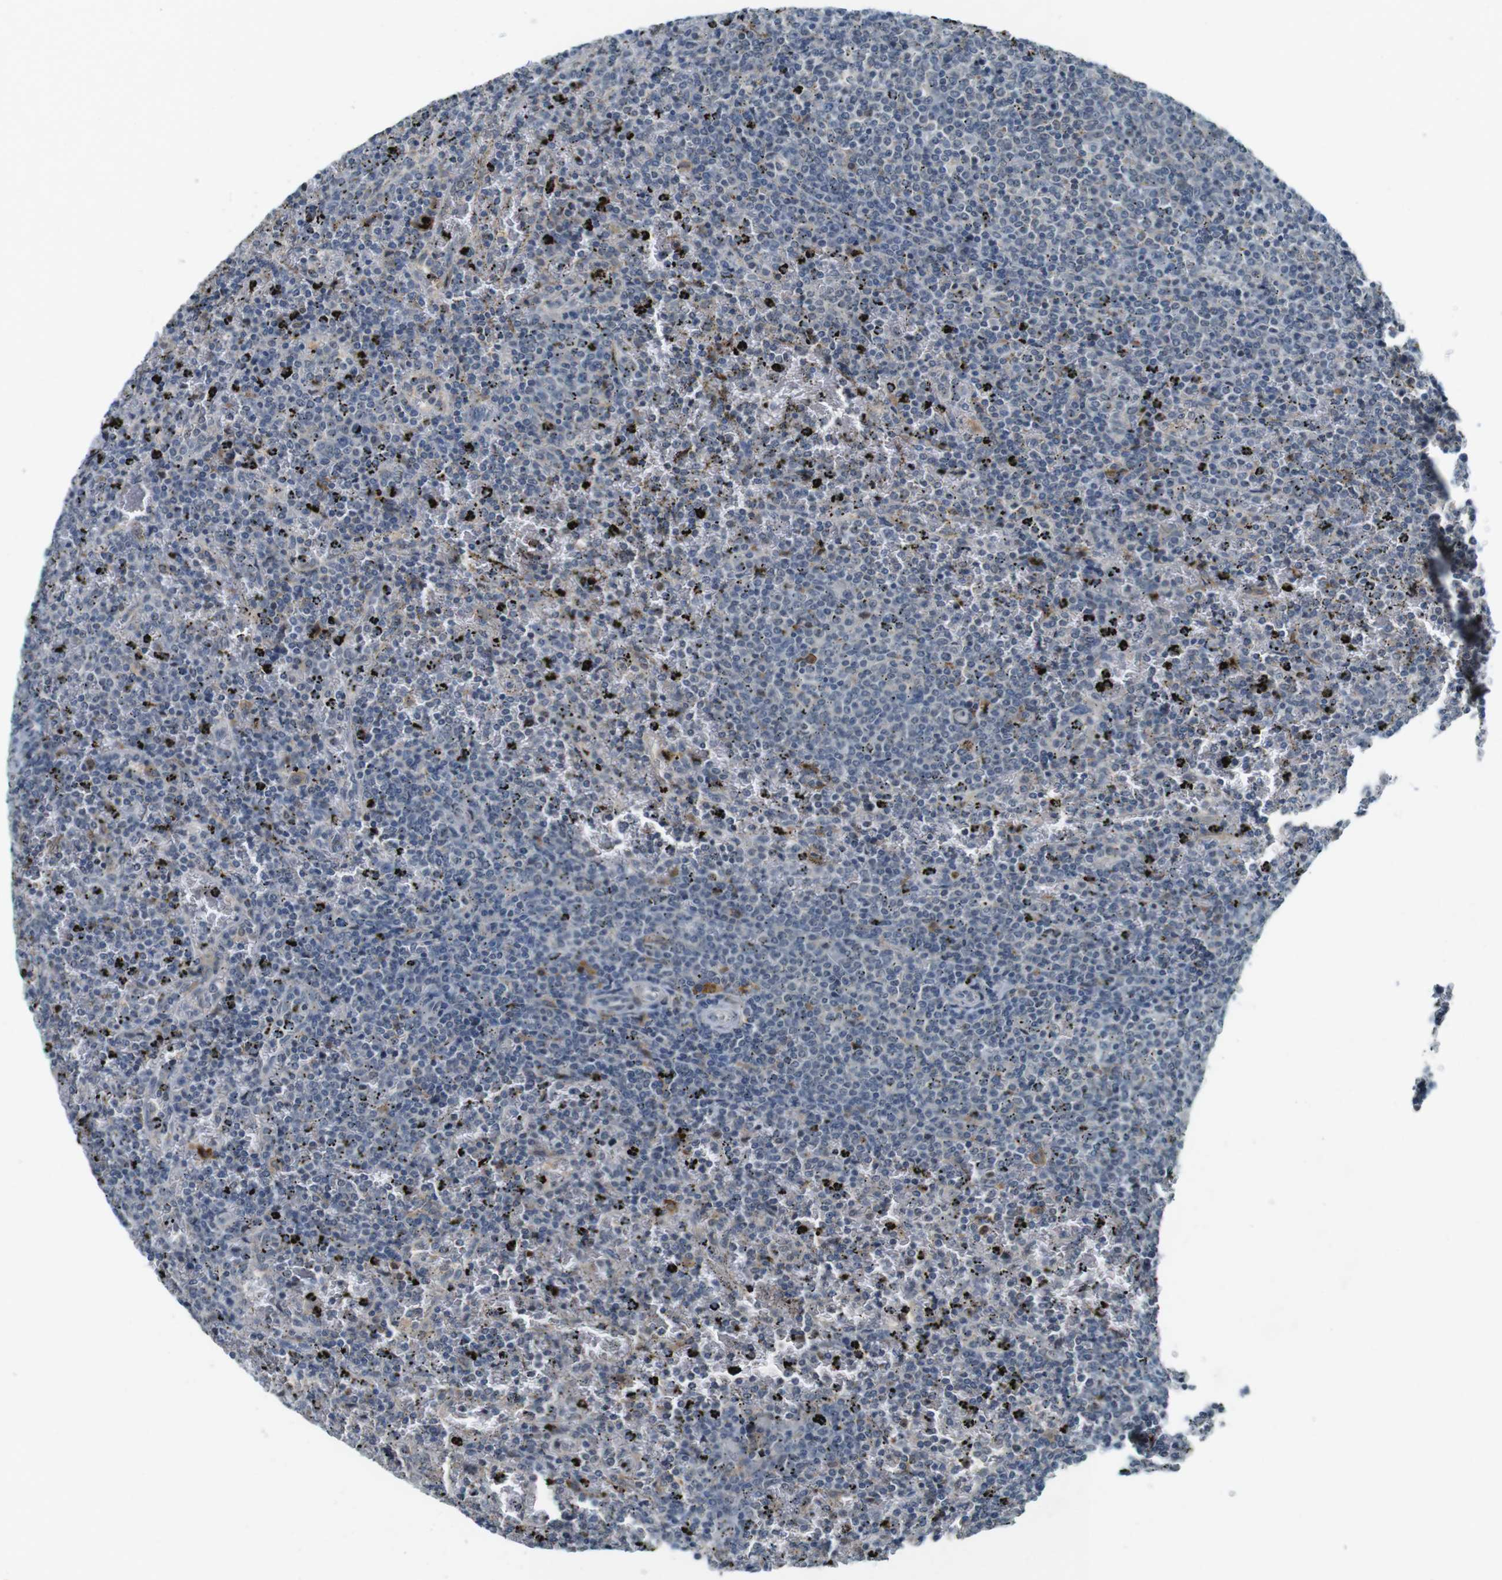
{"staining": {"intensity": "negative", "quantity": "none", "location": "none"}, "tissue": "lymphoma", "cell_type": "Tumor cells", "image_type": "cancer", "snomed": [{"axis": "morphology", "description": "Malignant lymphoma, non-Hodgkin's type, Low grade"}, {"axis": "topography", "description": "Spleen"}], "caption": "An IHC micrograph of lymphoma is shown. There is no staining in tumor cells of lymphoma.", "gene": "CDK14", "patient": {"sex": "female", "age": 77}}